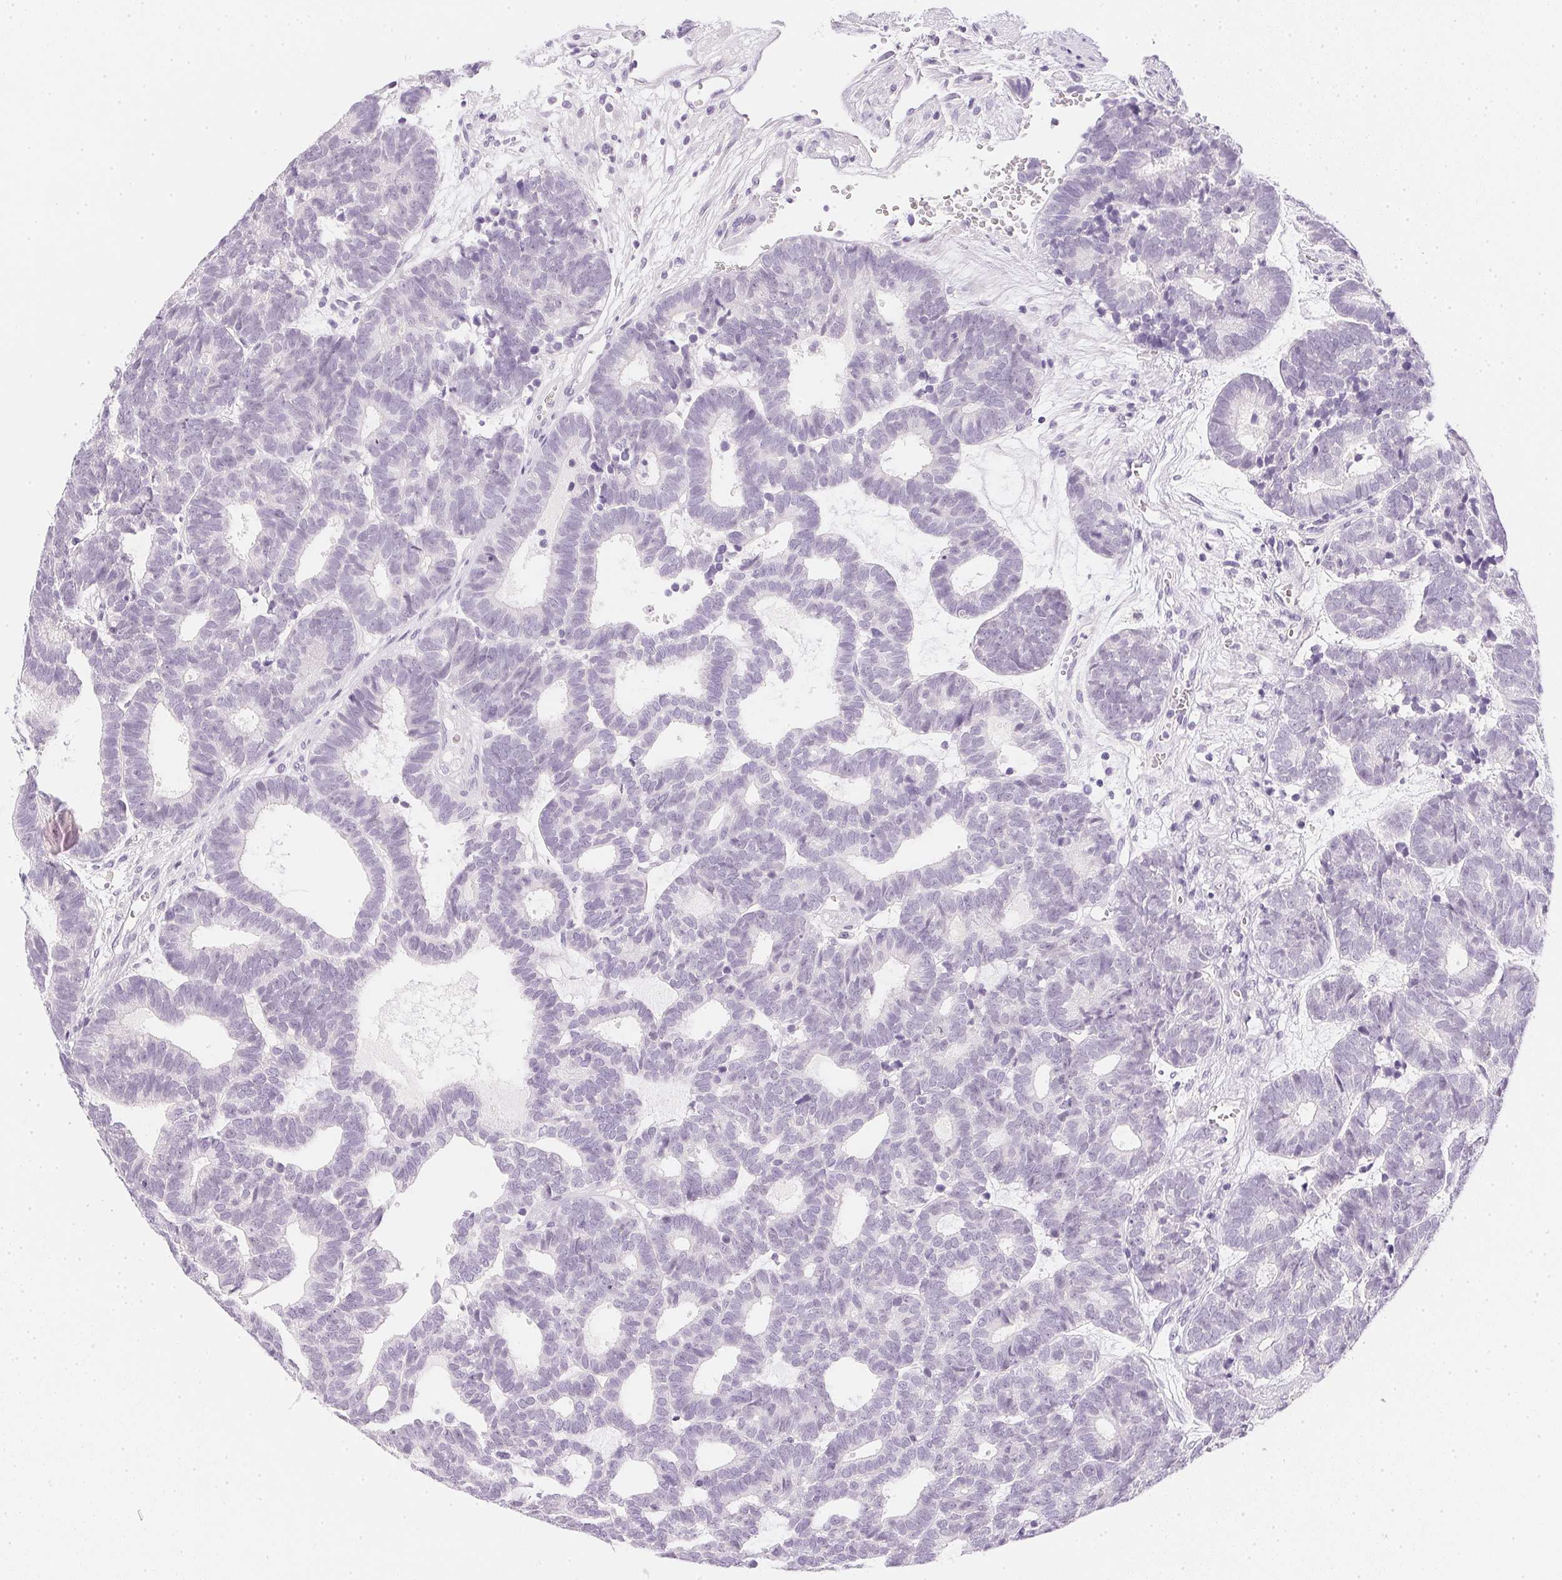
{"staining": {"intensity": "negative", "quantity": "none", "location": "none"}, "tissue": "head and neck cancer", "cell_type": "Tumor cells", "image_type": "cancer", "snomed": [{"axis": "morphology", "description": "Adenocarcinoma, NOS"}, {"axis": "topography", "description": "Head-Neck"}], "caption": "Immunohistochemistry image of human head and neck cancer stained for a protein (brown), which reveals no staining in tumor cells. (DAB (3,3'-diaminobenzidine) immunohistochemistry (IHC), high magnification).", "gene": "PPY", "patient": {"sex": "female", "age": 81}}